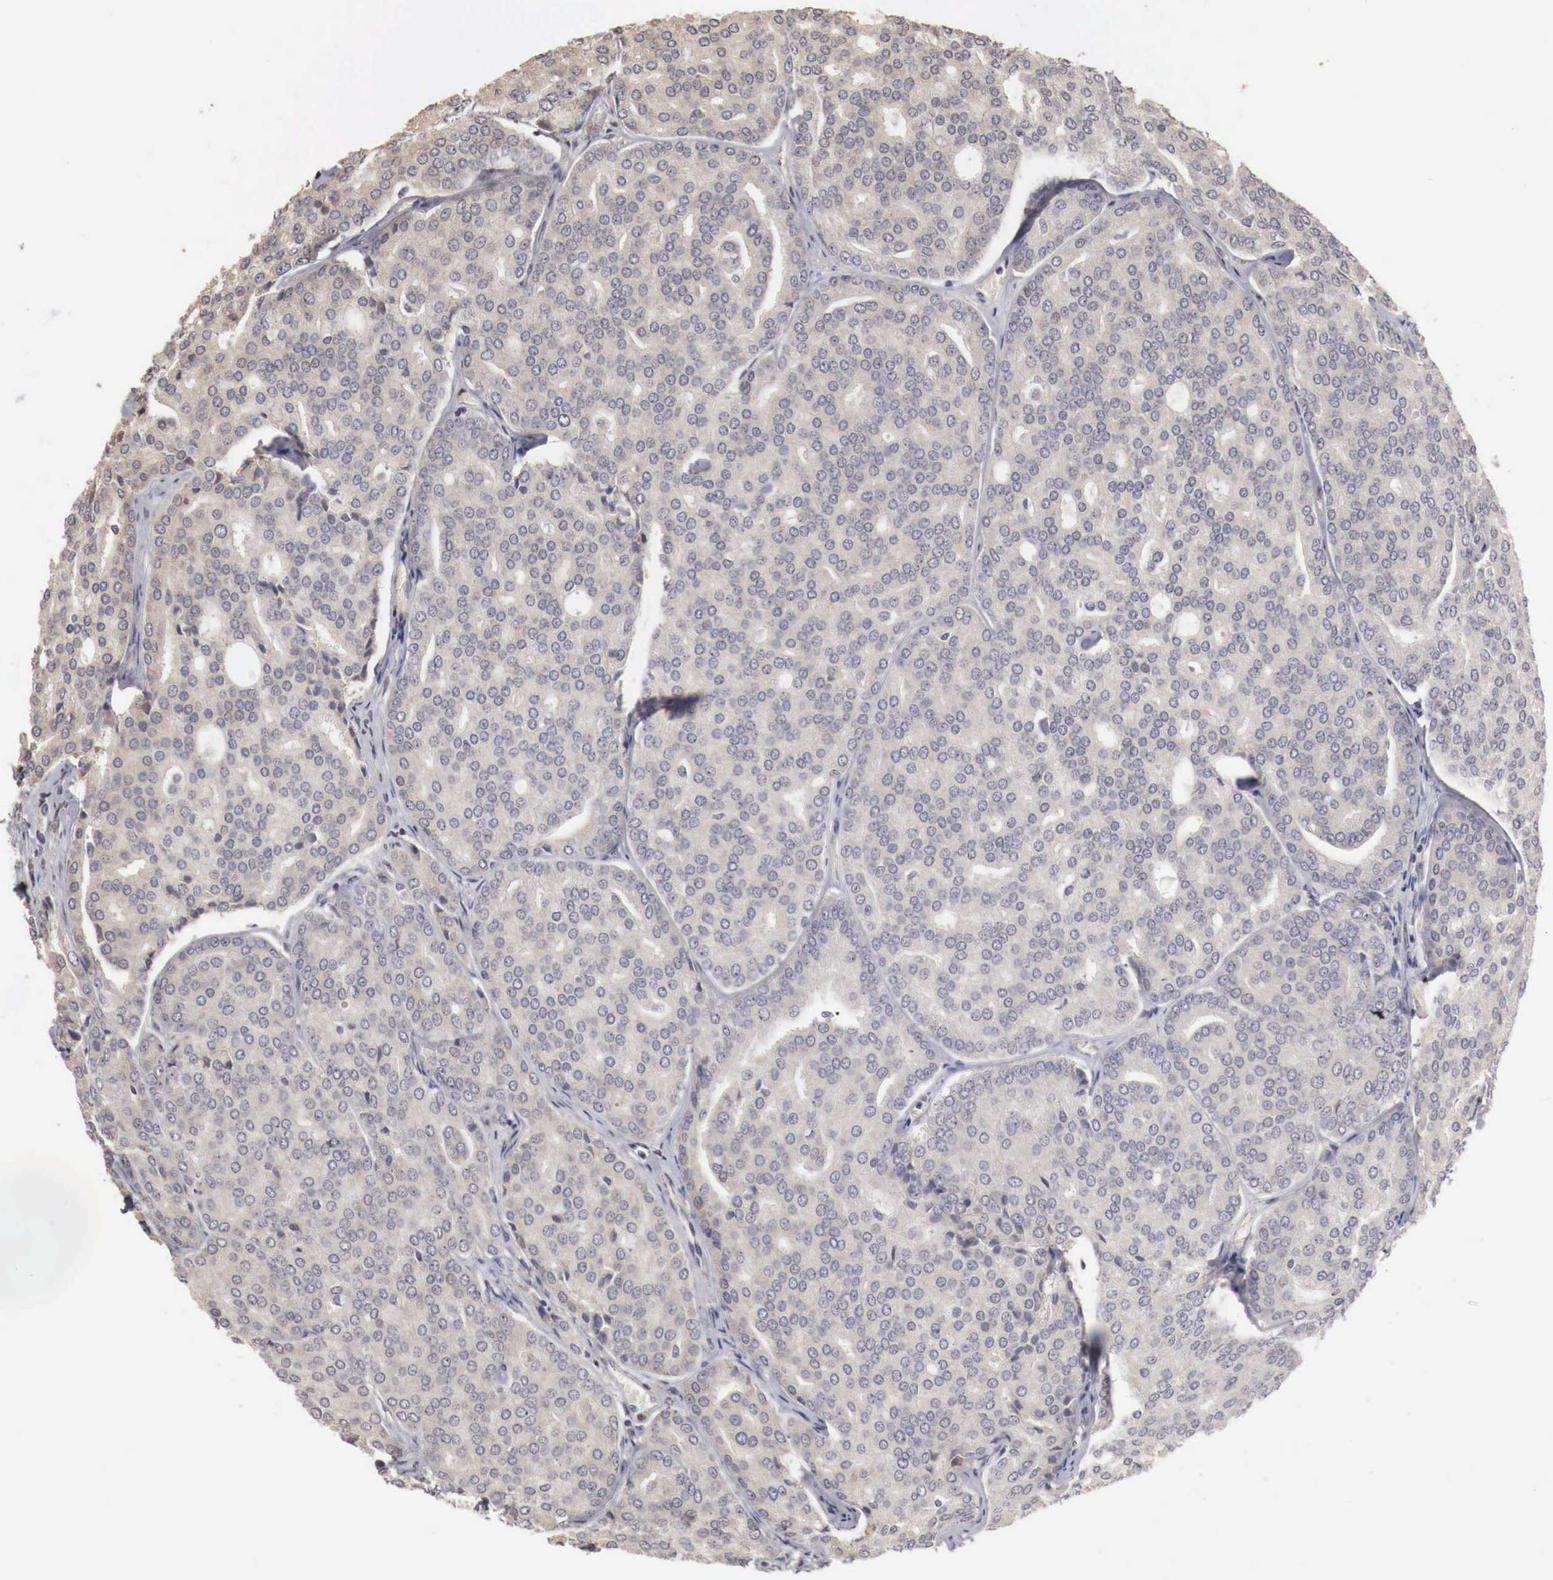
{"staining": {"intensity": "negative", "quantity": "none", "location": "none"}, "tissue": "prostate cancer", "cell_type": "Tumor cells", "image_type": "cancer", "snomed": [{"axis": "morphology", "description": "Adenocarcinoma, High grade"}, {"axis": "topography", "description": "Prostate"}], "caption": "DAB immunohistochemical staining of high-grade adenocarcinoma (prostate) reveals no significant positivity in tumor cells.", "gene": "KHDRBS2", "patient": {"sex": "male", "age": 64}}